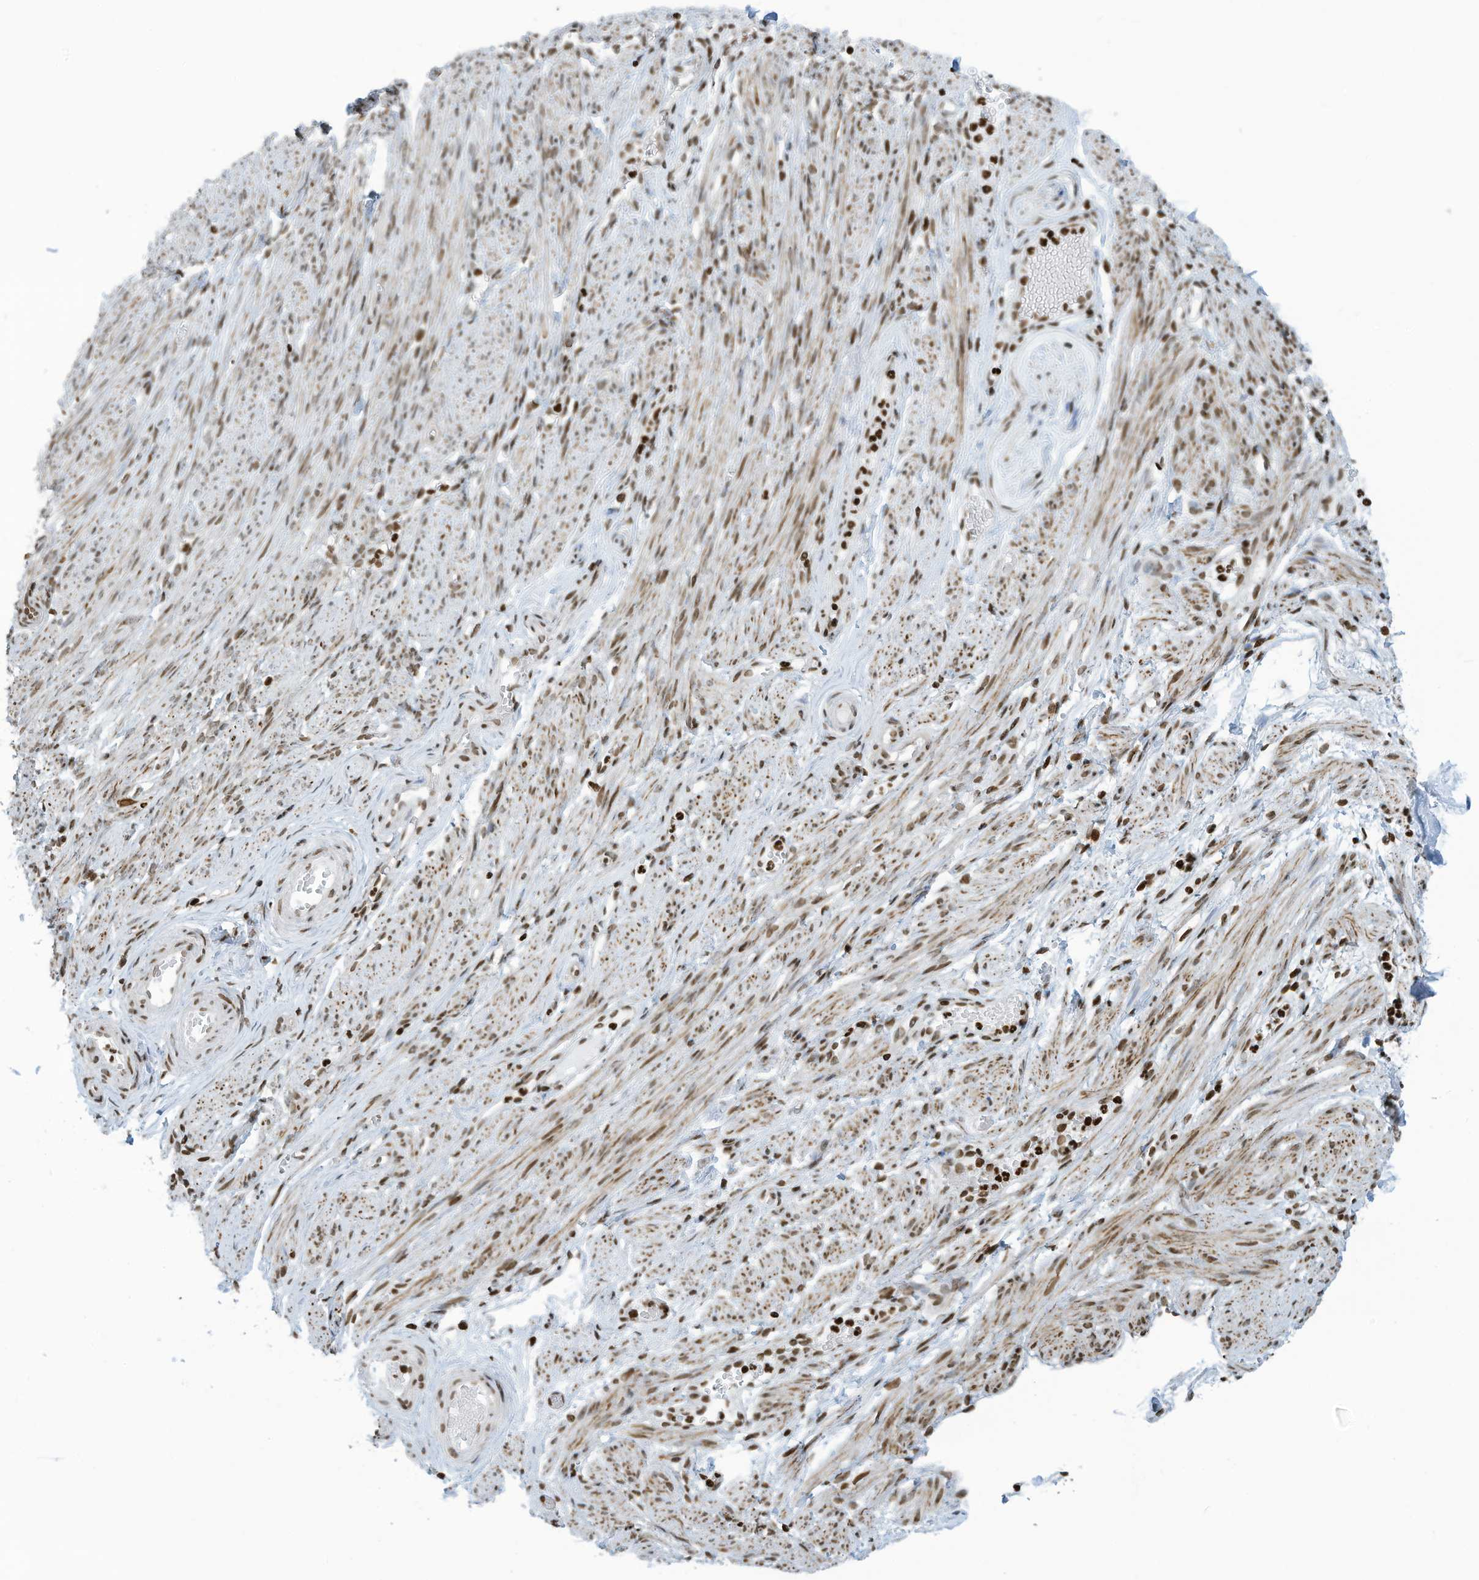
{"staining": {"intensity": "strong", "quantity": ">75%", "location": "nuclear"}, "tissue": "adipose tissue", "cell_type": "Adipocytes", "image_type": "normal", "snomed": [{"axis": "morphology", "description": "Normal tissue, NOS"}, {"axis": "topography", "description": "Smooth muscle"}, {"axis": "topography", "description": "Peripheral nerve tissue"}], "caption": "The photomicrograph exhibits a brown stain indicating the presence of a protein in the nuclear of adipocytes in adipose tissue. Ihc stains the protein in brown and the nuclei are stained blue.", "gene": "ADI1", "patient": {"sex": "female", "age": 39}}